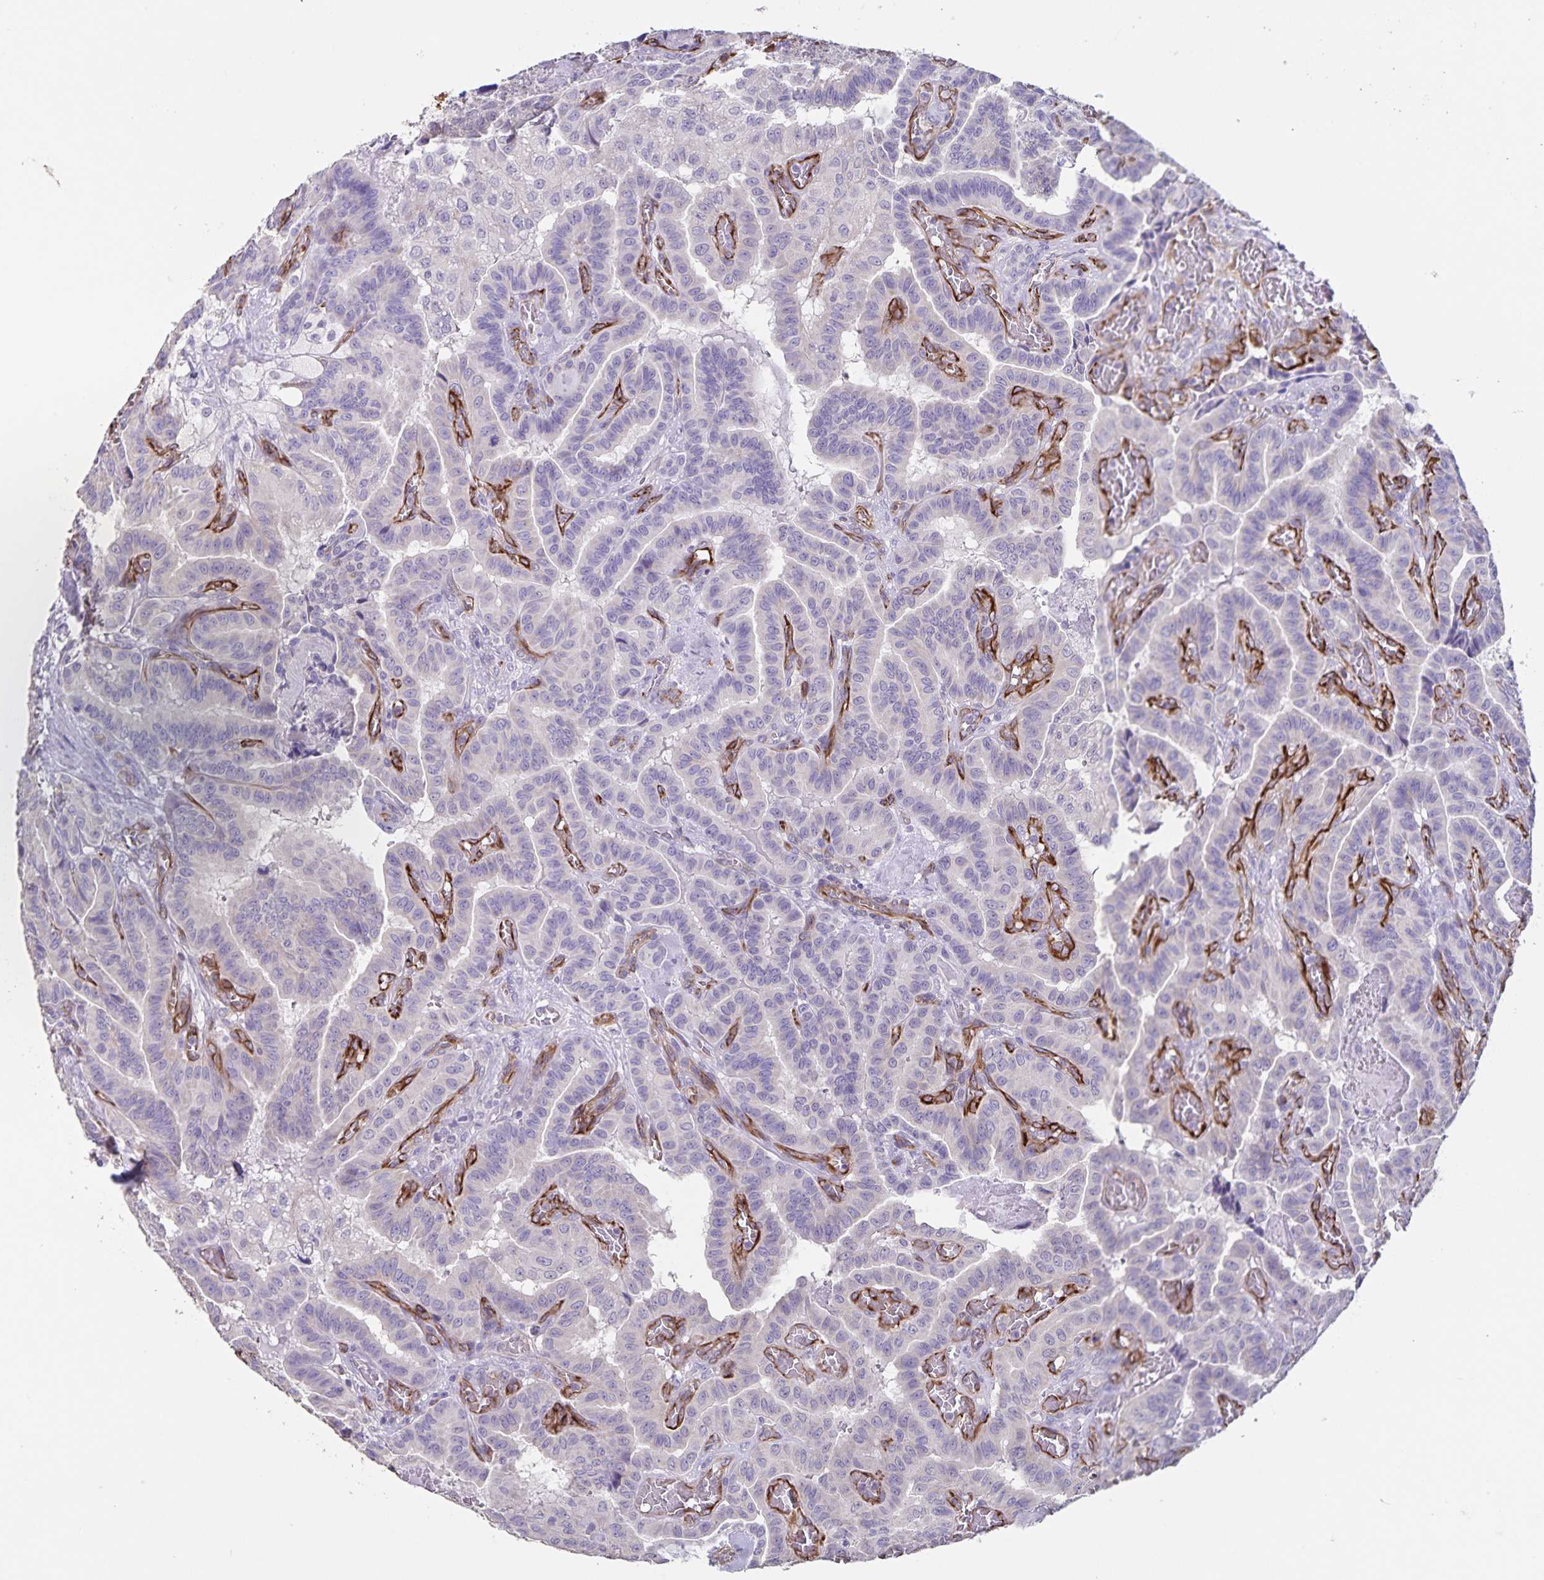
{"staining": {"intensity": "negative", "quantity": "none", "location": "none"}, "tissue": "thyroid cancer", "cell_type": "Tumor cells", "image_type": "cancer", "snomed": [{"axis": "morphology", "description": "Papillary adenocarcinoma, NOS"}, {"axis": "morphology", "description": "Papillary adenoma metastatic"}, {"axis": "topography", "description": "Thyroid gland"}], "caption": "Tumor cells show no significant protein expression in thyroid cancer.", "gene": "SYNM", "patient": {"sex": "male", "age": 87}}